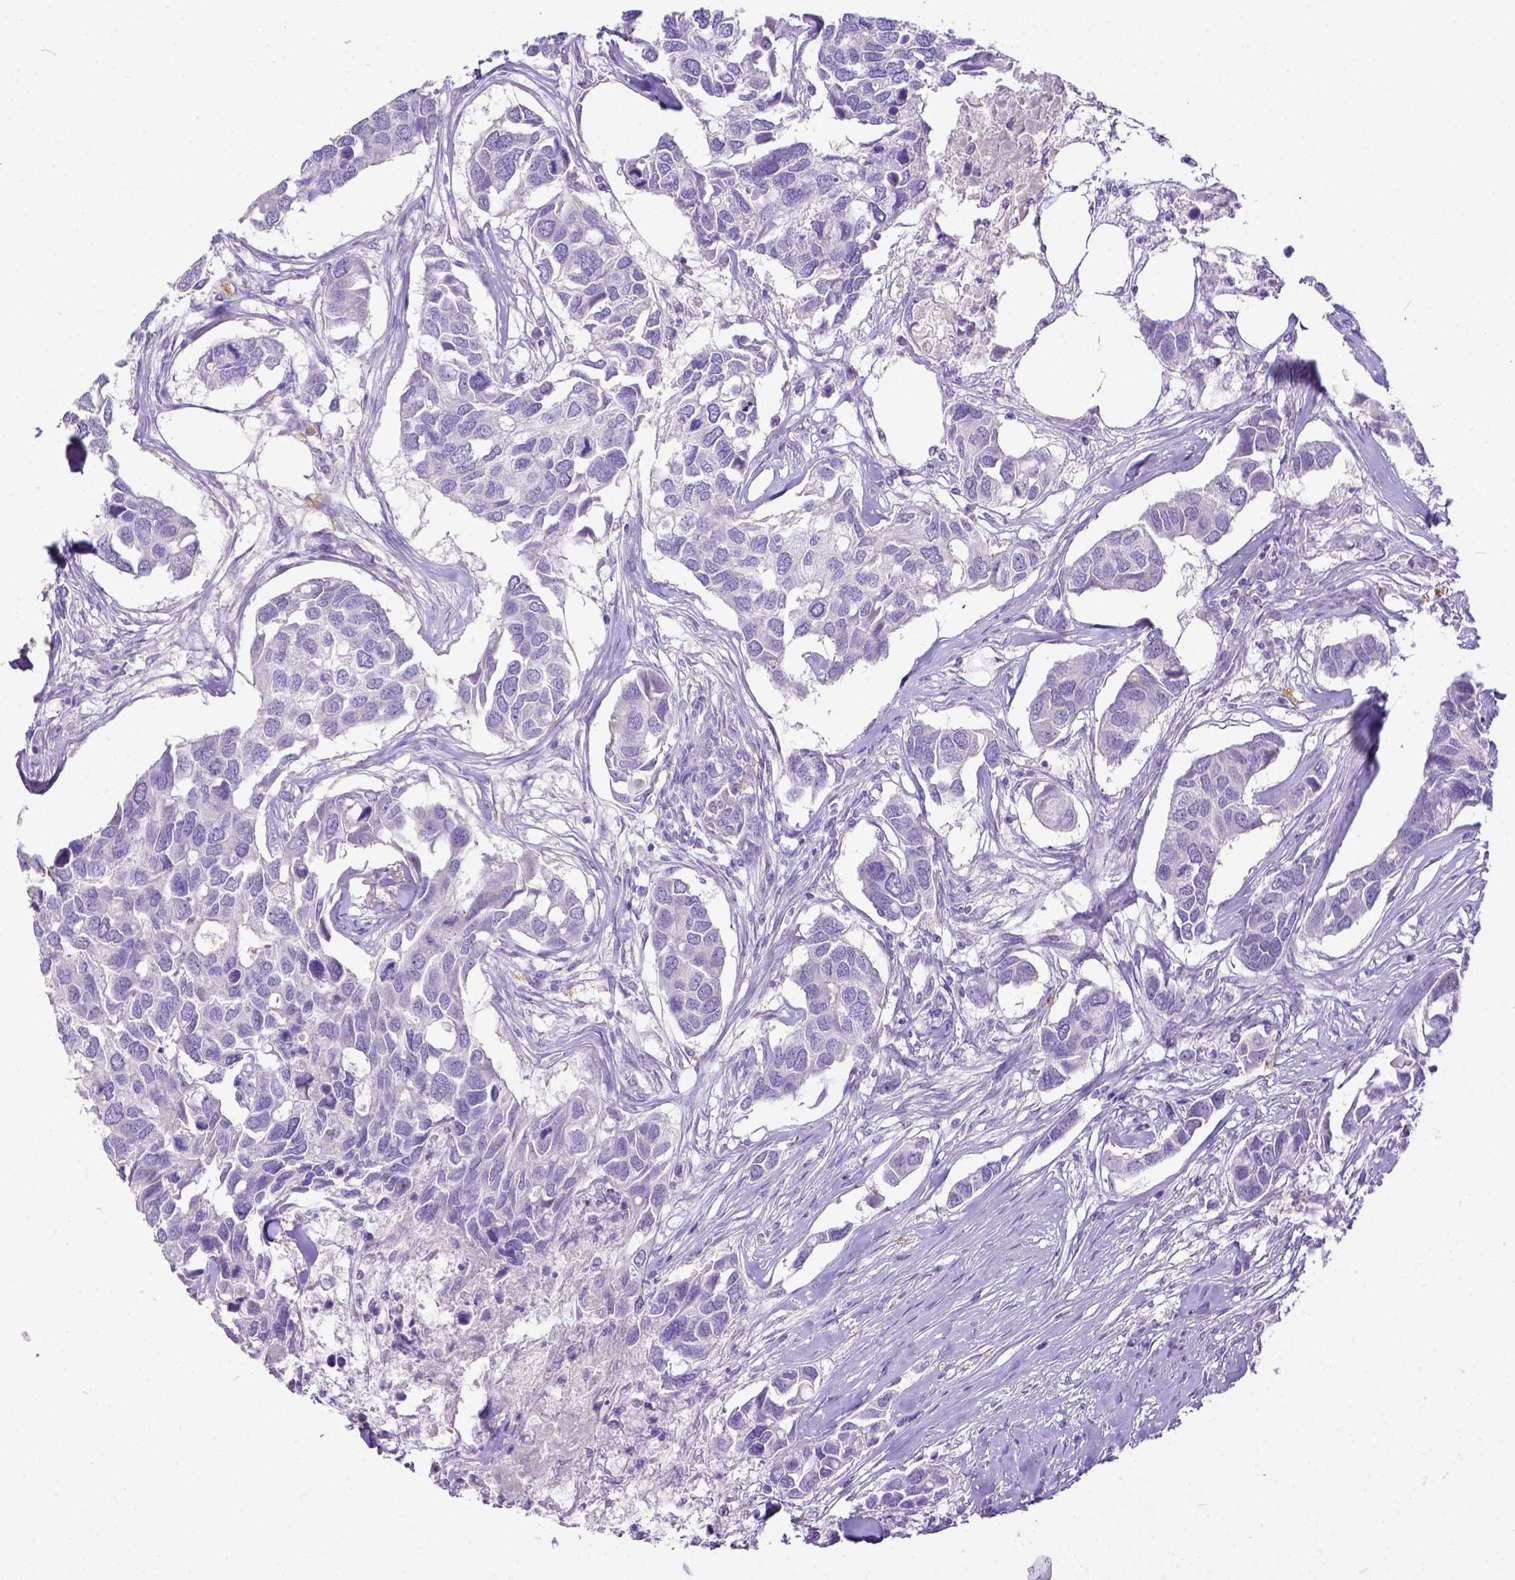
{"staining": {"intensity": "negative", "quantity": "none", "location": "none"}, "tissue": "breast cancer", "cell_type": "Tumor cells", "image_type": "cancer", "snomed": [{"axis": "morphology", "description": "Duct carcinoma"}, {"axis": "topography", "description": "Breast"}], "caption": "Human breast intraductal carcinoma stained for a protein using immunohistochemistry (IHC) displays no expression in tumor cells.", "gene": "KIT", "patient": {"sex": "female", "age": 83}}